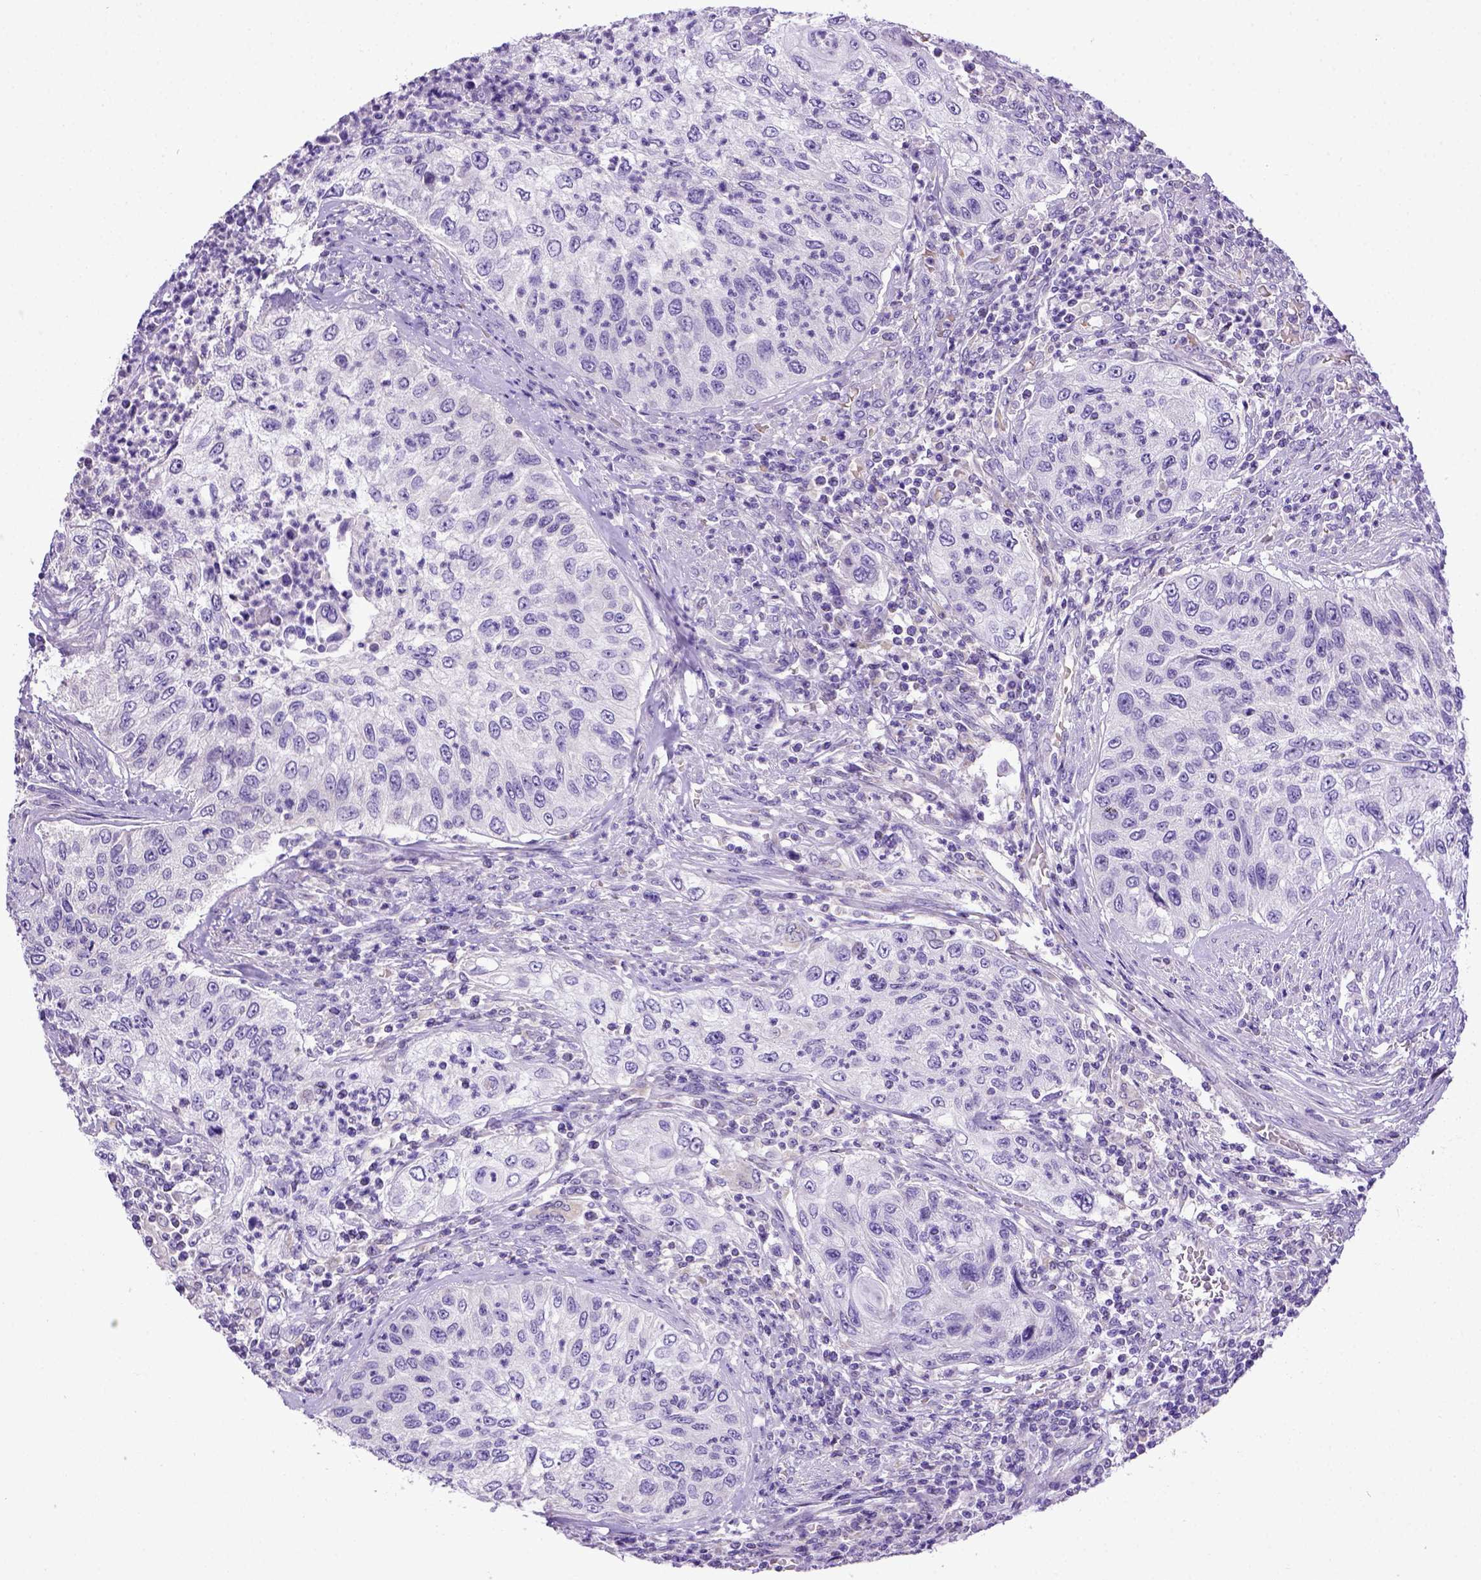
{"staining": {"intensity": "negative", "quantity": "none", "location": "none"}, "tissue": "urothelial cancer", "cell_type": "Tumor cells", "image_type": "cancer", "snomed": [{"axis": "morphology", "description": "Urothelial carcinoma, High grade"}, {"axis": "topography", "description": "Urinary bladder"}], "caption": "The IHC photomicrograph has no significant positivity in tumor cells of high-grade urothelial carcinoma tissue.", "gene": "SPEF1", "patient": {"sex": "female", "age": 60}}